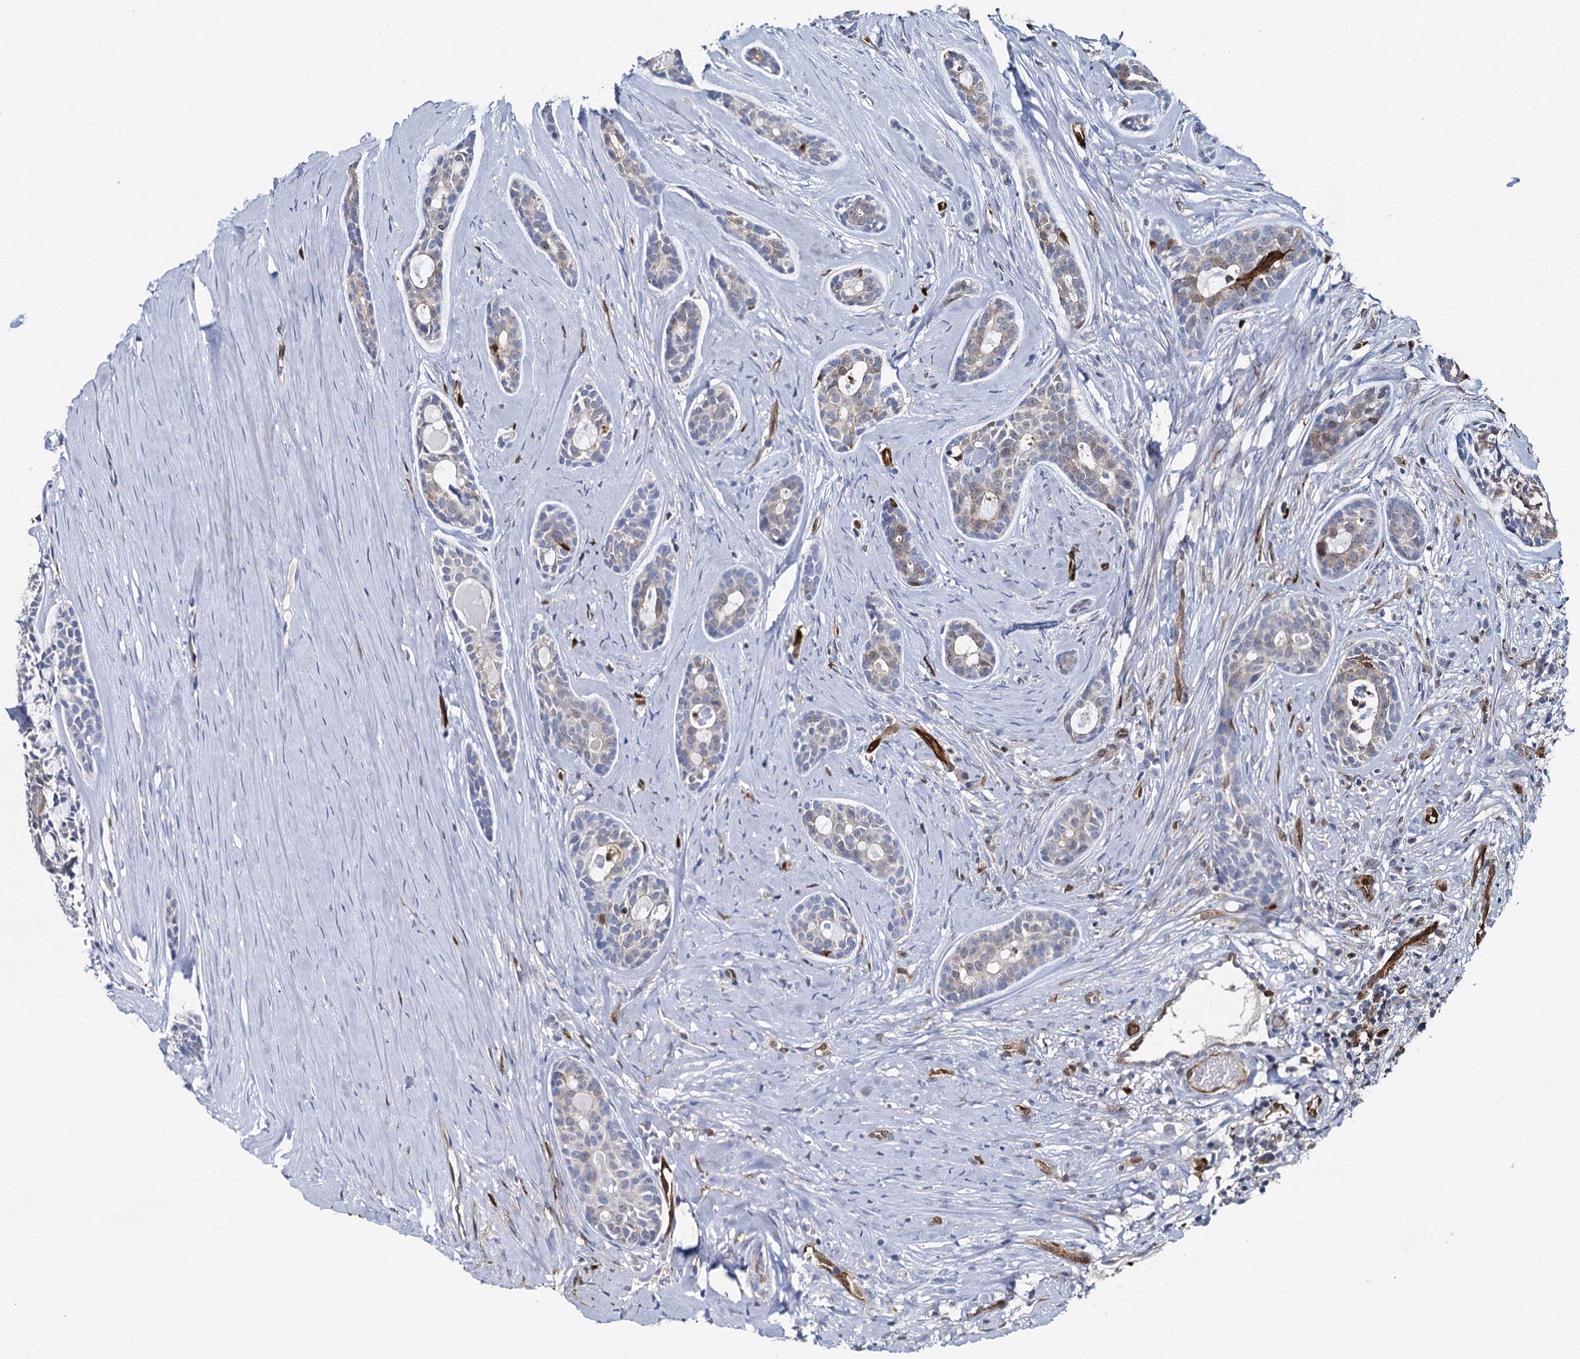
{"staining": {"intensity": "negative", "quantity": "none", "location": "none"}, "tissue": "head and neck cancer", "cell_type": "Tumor cells", "image_type": "cancer", "snomed": [{"axis": "morphology", "description": "Adenocarcinoma, NOS"}, {"axis": "topography", "description": "Subcutis"}, {"axis": "topography", "description": "Head-Neck"}], "caption": "High magnification brightfield microscopy of head and neck cancer stained with DAB (3,3'-diaminobenzidine) (brown) and counterstained with hematoxylin (blue): tumor cells show no significant positivity.", "gene": "FABP5", "patient": {"sex": "female", "age": 73}}